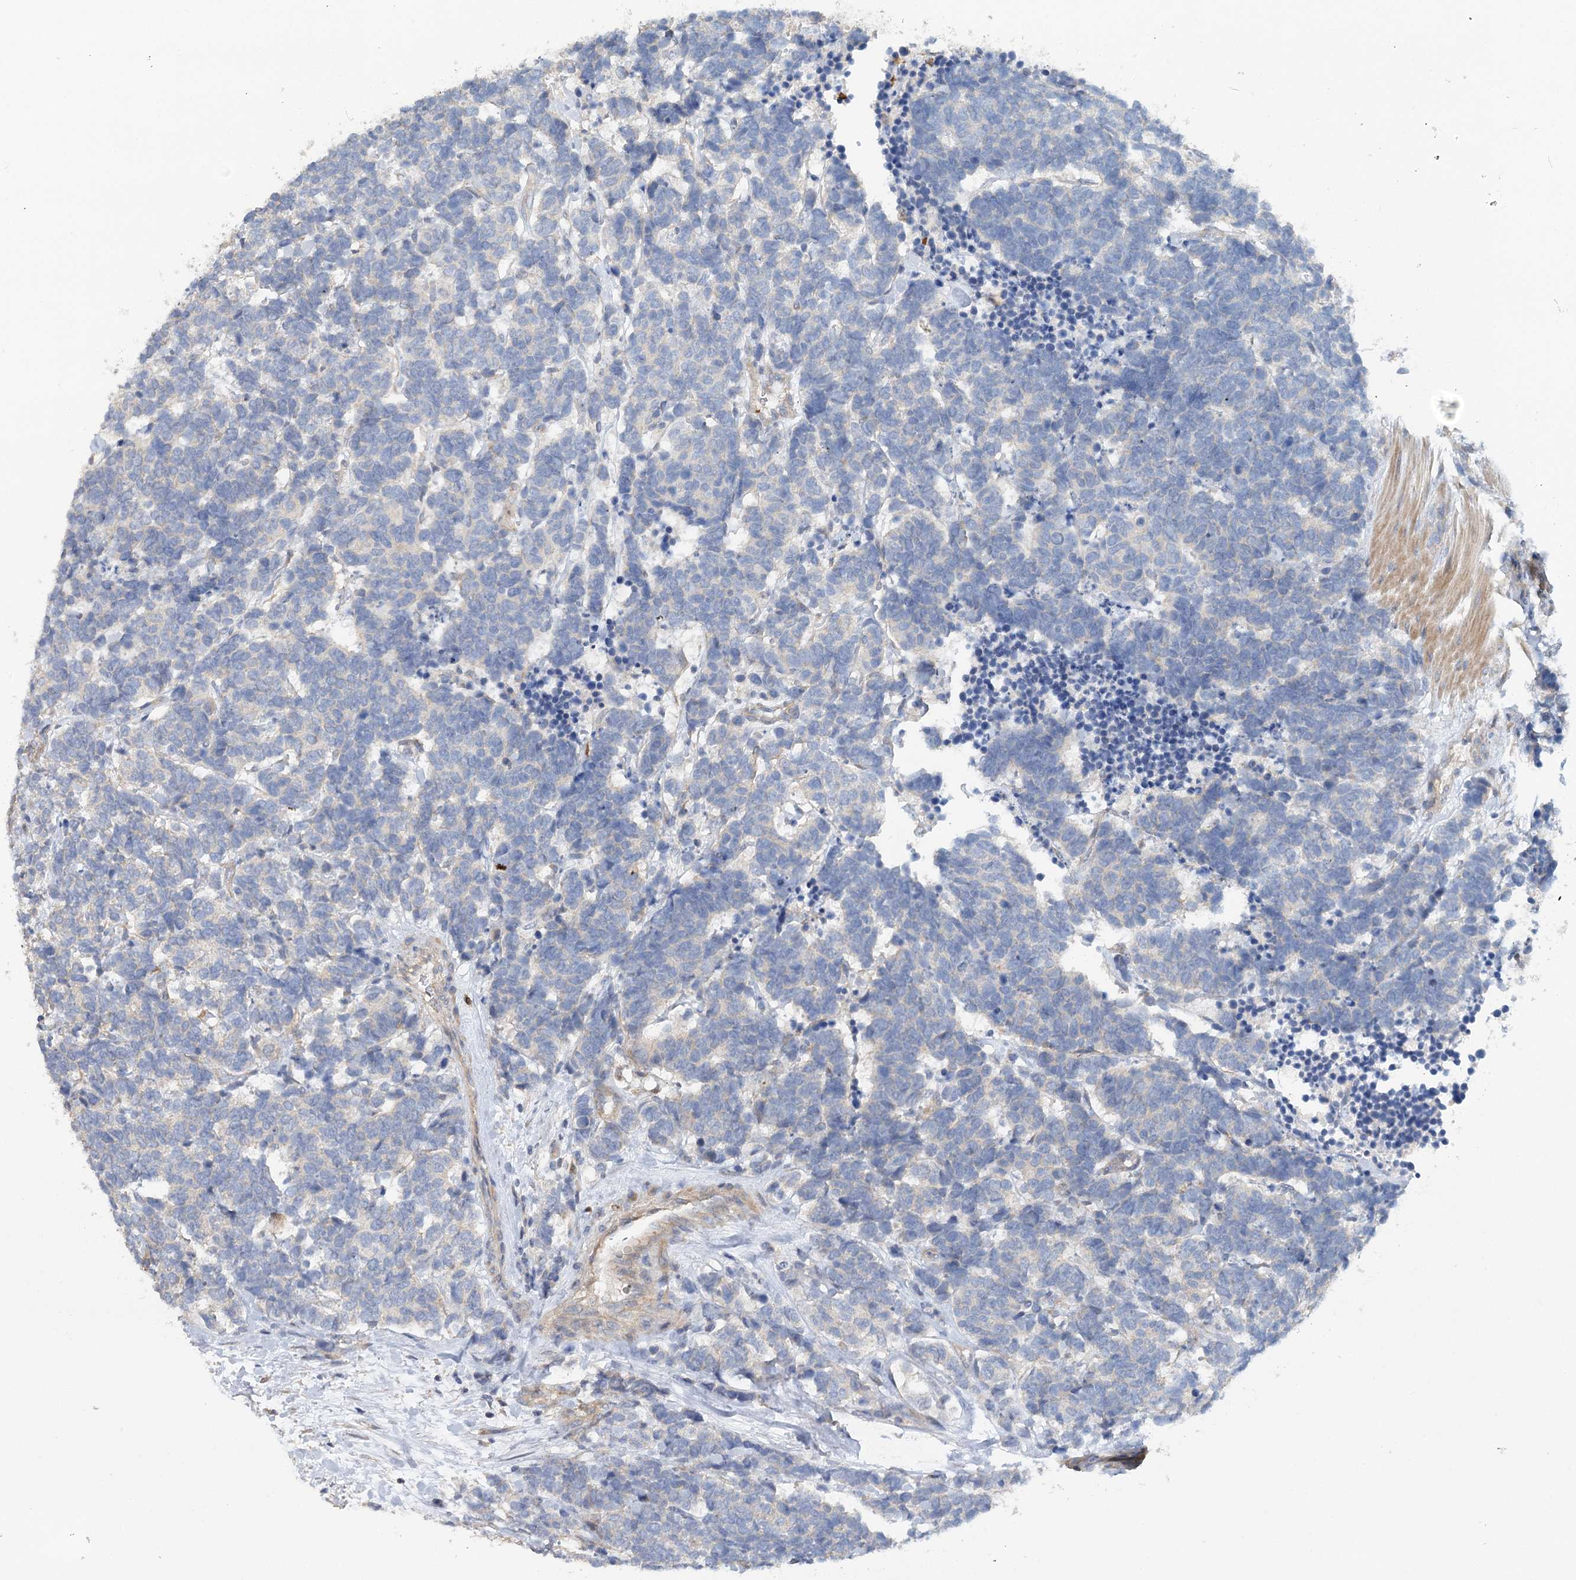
{"staining": {"intensity": "negative", "quantity": "none", "location": "none"}, "tissue": "carcinoid", "cell_type": "Tumor cells", "image_type": "cancer", "snomed": [{"axis": "morphology", "description": "Carcinoma, NOS"}, {"axis": "morphology", "description": "Carcinoid, malignant, NOS"}, {"axis": "topography", "description": "Urinary bladder"}], "caption": "Human carcinoid stained for a protein using immunohistochemistry displays no staining in tumor cells.", "gene": "EPB41L5", "patient": {"sex": "male", "age": 57}}